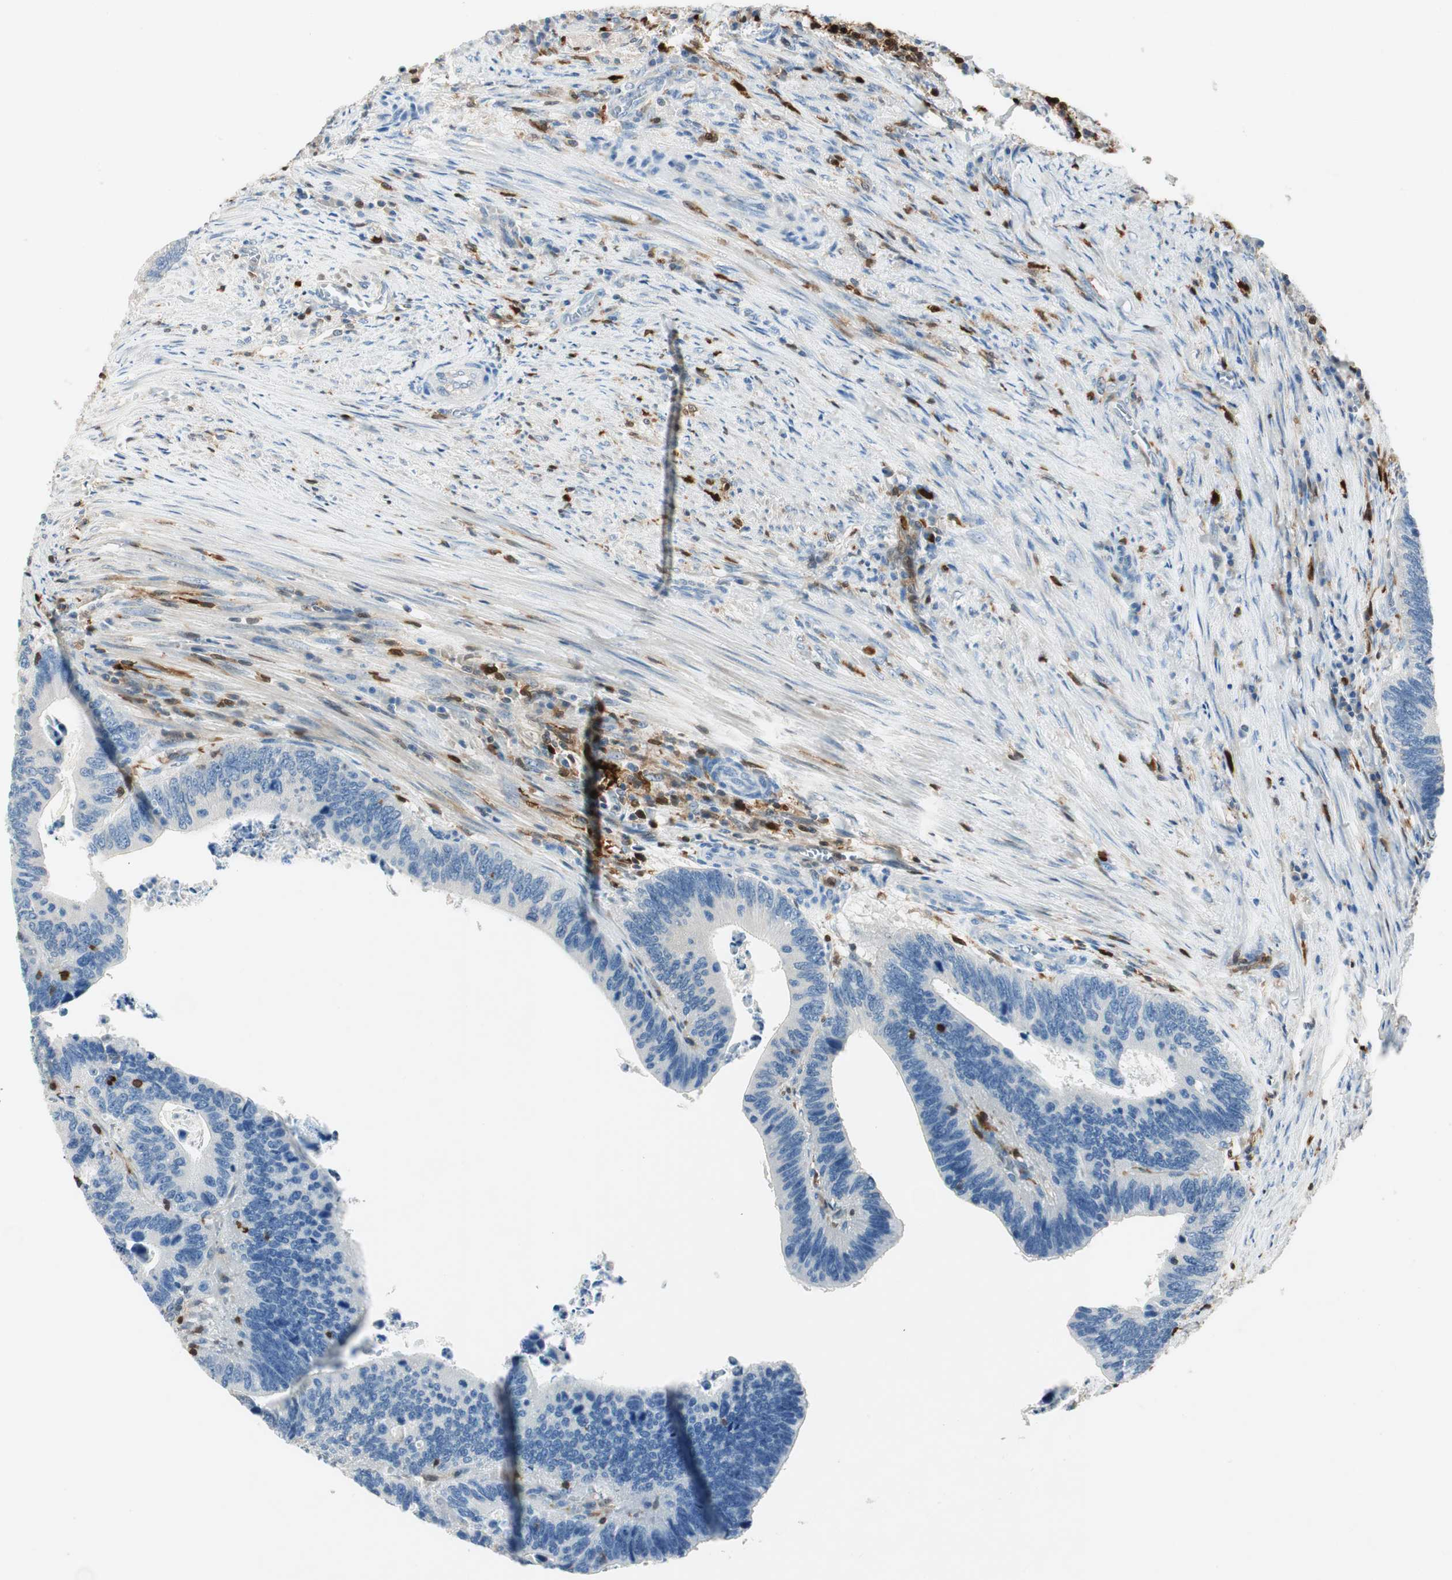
{"staining": {"intensity": "negative", "quantity": "none", "location": "none"}, "tissue": "colorectal cancer", "cell_type": "Tumor cells", "image_type": "cancer", "snomed": [{"axis": "morphology", "description": "Adenocarcinoma, NOS"}, {"axis": "topography", "description": "Colon"}], "caption": "Colorectal cancer (adenocarcinoma) was stained to show a protein in brown. There is no significant positivity in tumor cells.", "gene": "COTL1", "patient": {"sex": "male", "age": 72}}